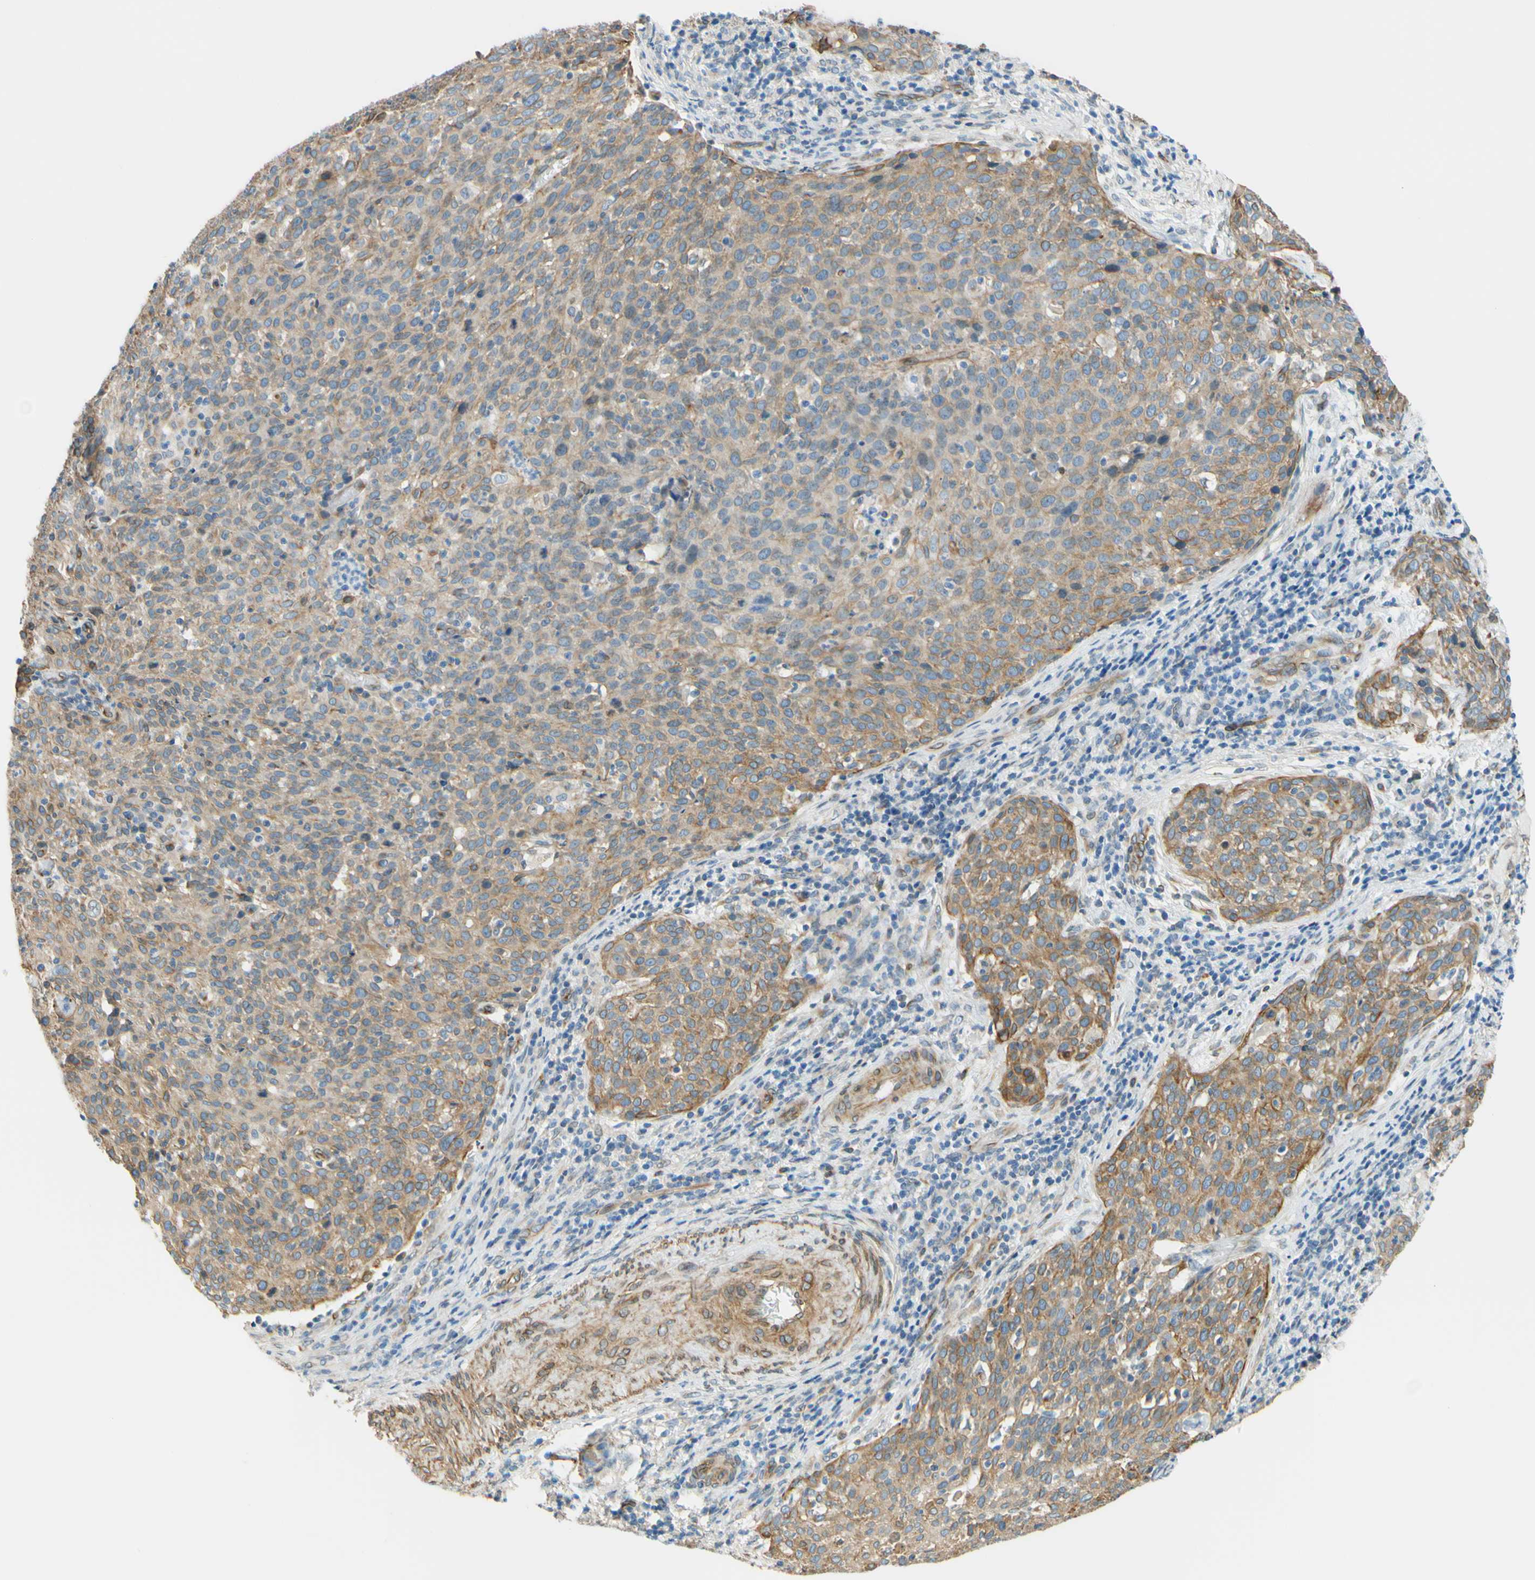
{"staining": {"intensity": "moderate", "quantity": "25%-75%", "location": "cytoplasmic/membranous"}, "tissue": "cervical cancer", "cell_type": "Tumor cells", "image_type": "cancer", "snomed": [{"axis": "morphology", "description": "Squamous cell carcinoma, NOS"}, {"axis": "topography", "description": "Cervix"}], "caption": "Immunohistochemical staining of squamous cell carcinoma (cervical) shows moderate cytoplasmic/membranous protein expression in approximately 25%-75% of tumor cells. (DAB (3,3'-diaminobenzidine) IHC, brown staining for protein, blue staining for nuclei).", "gene": "ENDOD1", "patient": {"sex": "female", "age": 38}}